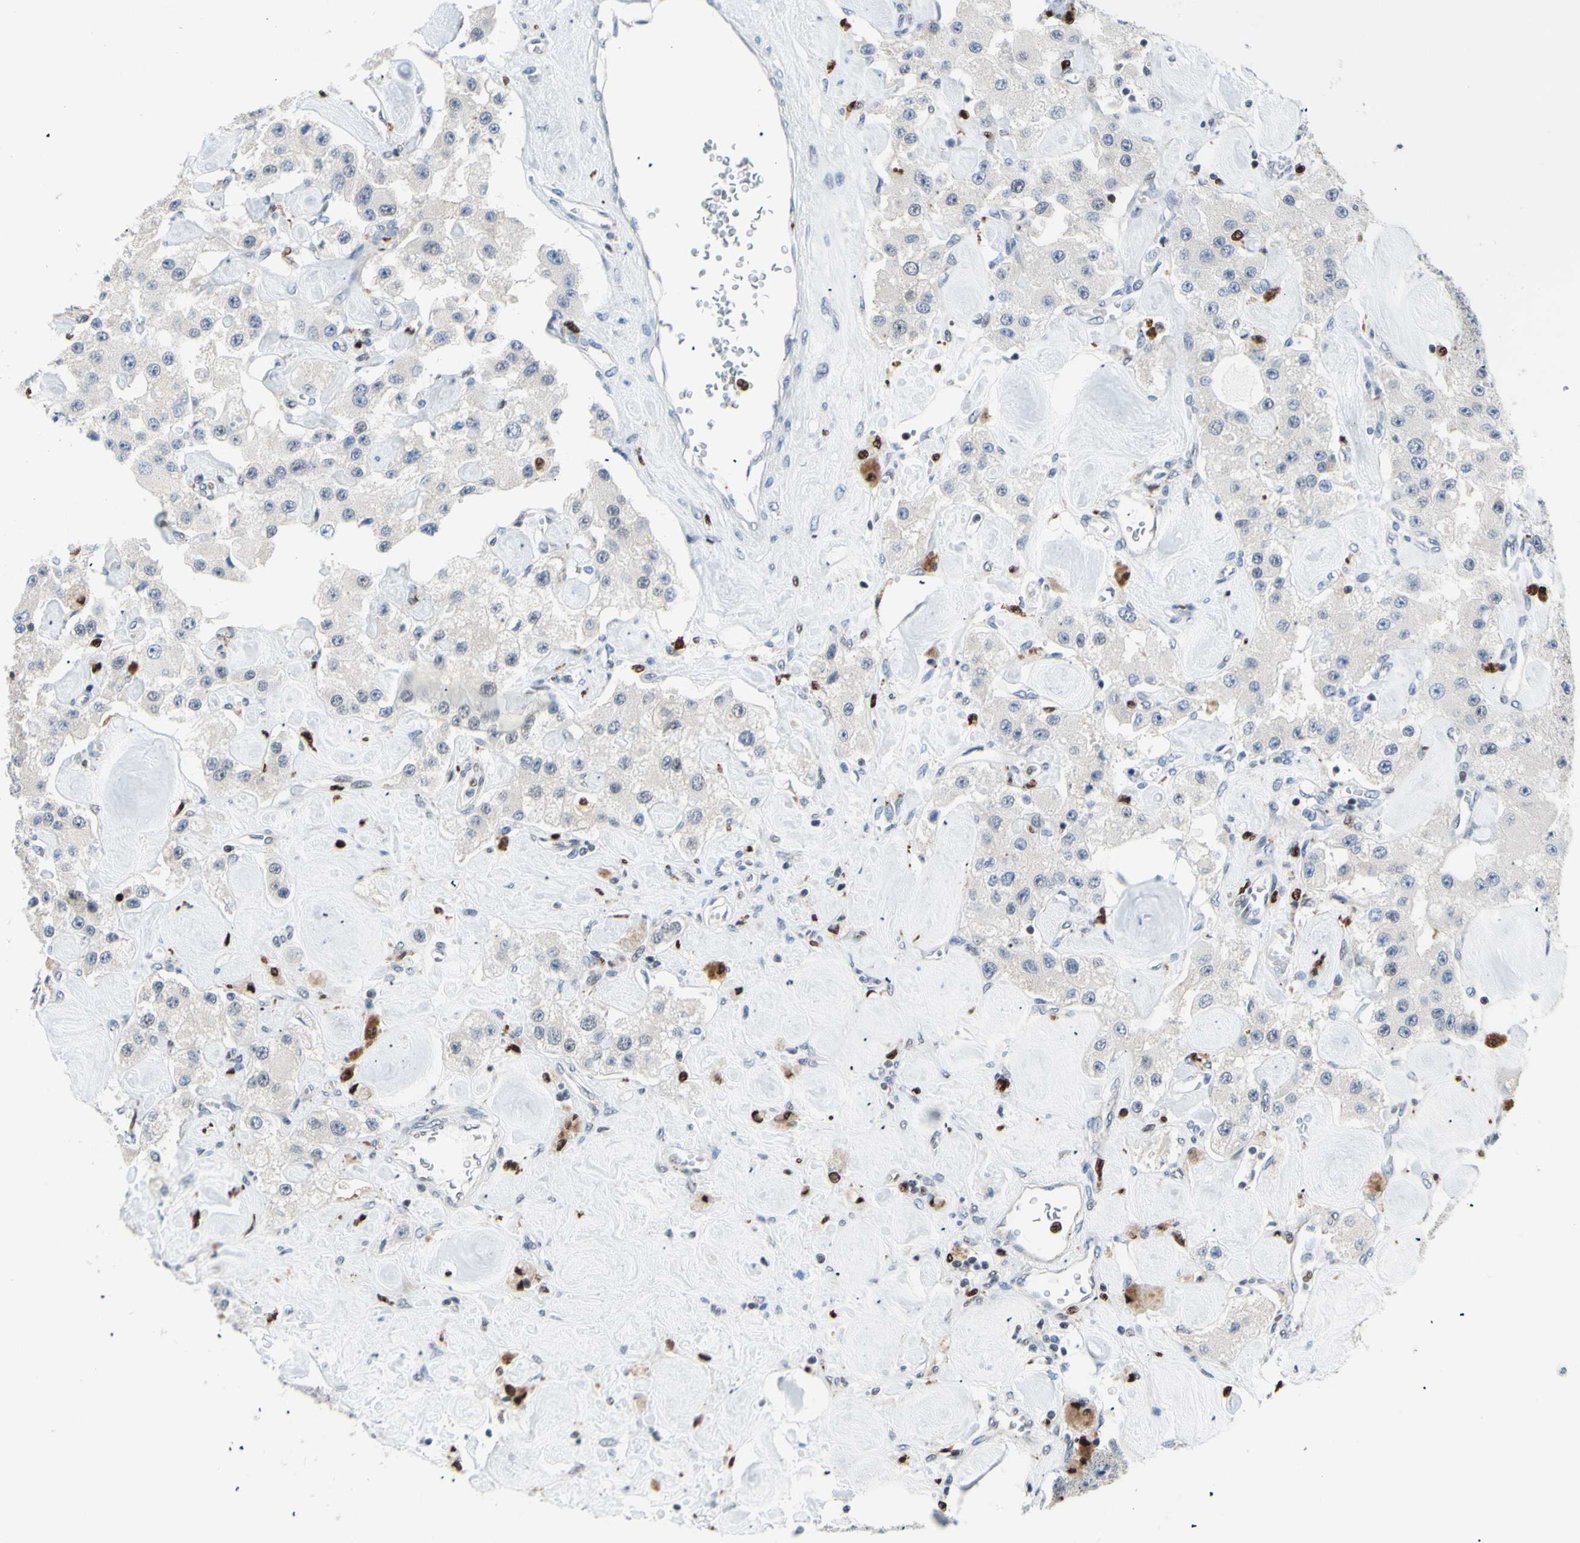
{"staining": {"intensity": "negative", "quantity": "none", "location": "none"}, "tissue": "carcinoid", "cell_type": "Tumor cells", "image_type": "cancer", "snomed": [{"axis": "morphology", "description": "Carcinoid, malignant, NOS"}, {"axis": "topography", "description": "Pancreas"}], "caption": "High magnification brightfield microscopy of carcinoid stained with DAB (brown) and counterstained with hematoxylin (blue): tumor cells show no significant staining. The staining was performed using DAB (3,3'-diaminobenzidine) to visualize the protein expression in brown, while the nuclei were stained in blue with hematoxylin (Magnification: 20x).", "gene": "EED", "patient": {"sex": "male", "age": 41}}